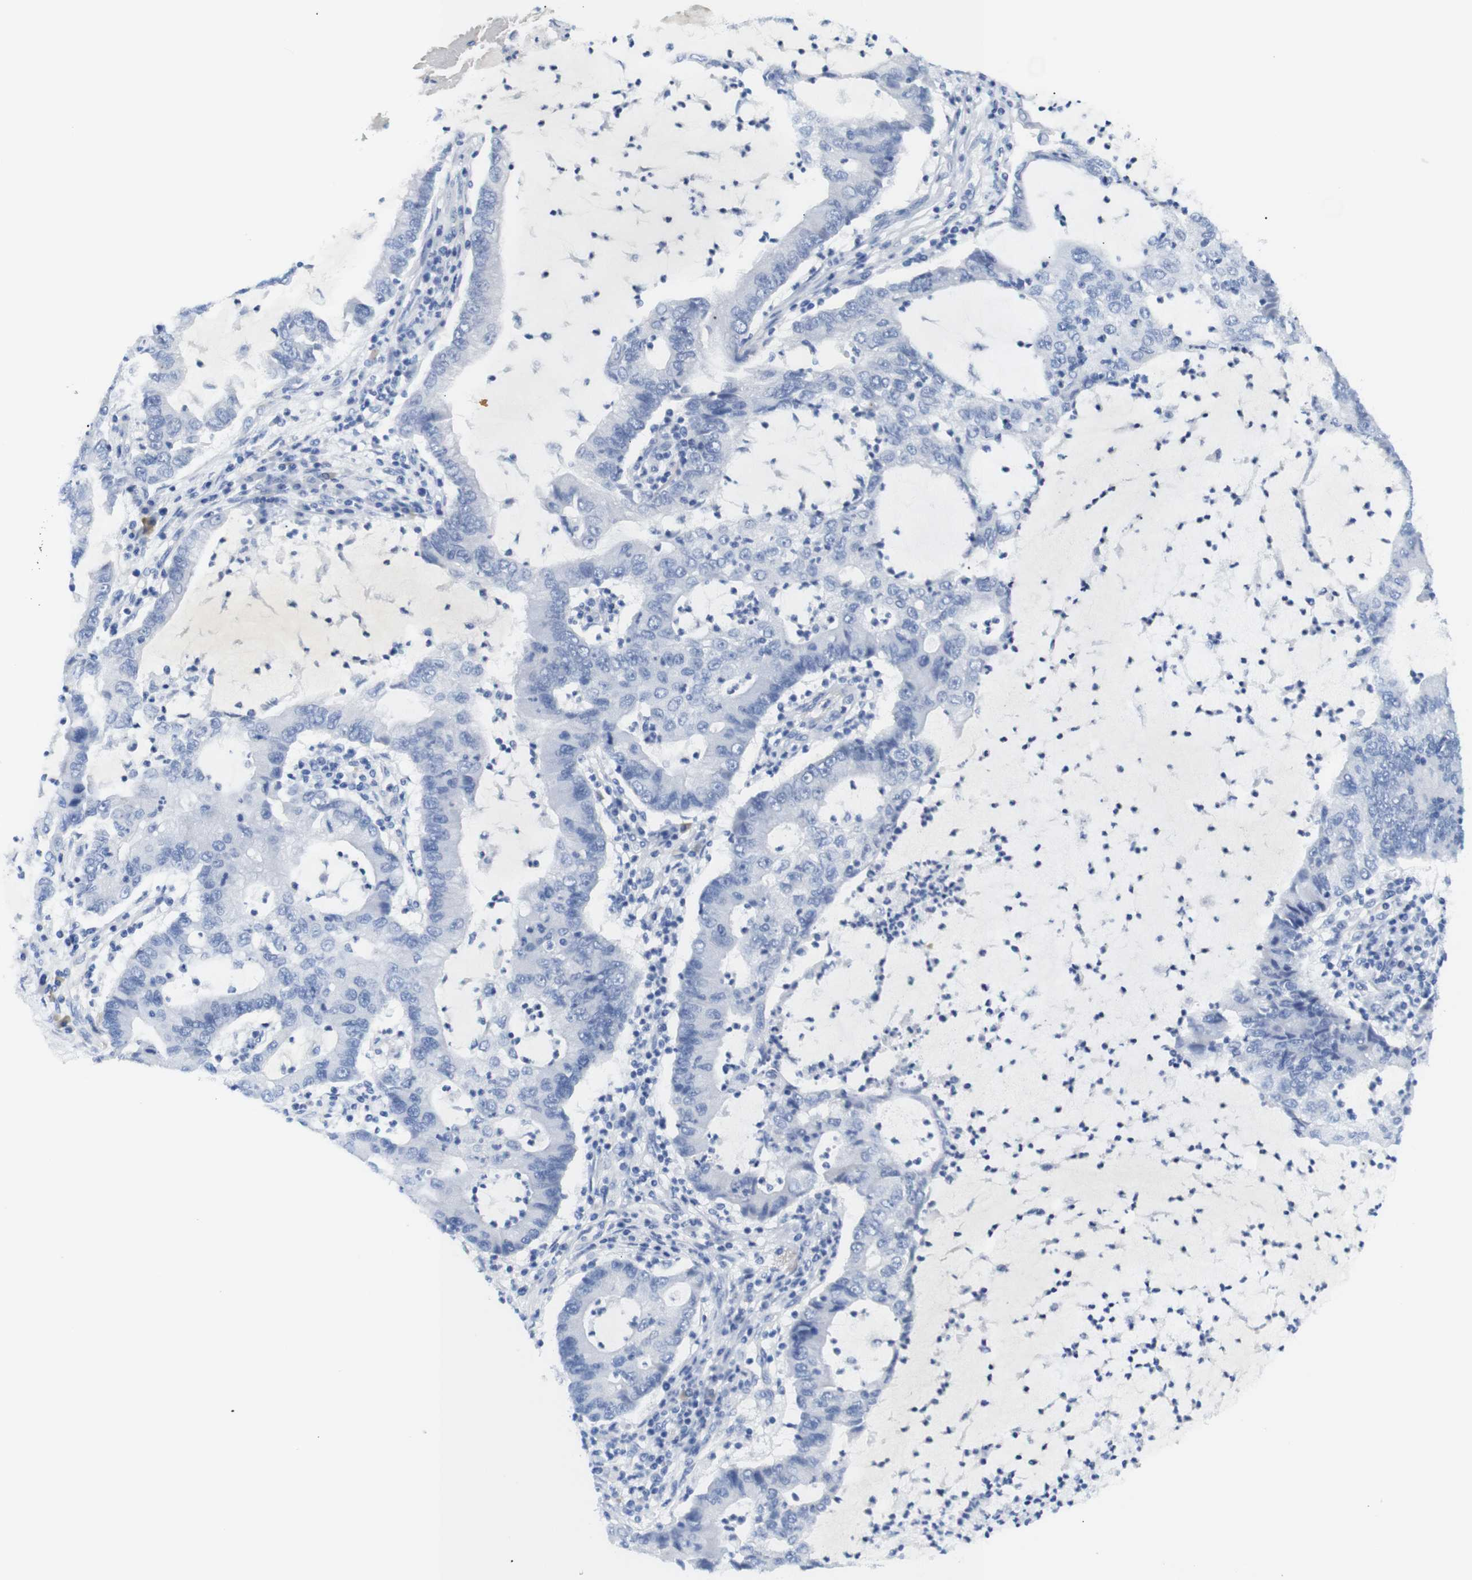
{"staining": {"intensity": "negative", "quantity": "none", "location": "none"}, "tissue": "lung cancer", "cell_type": "Tumor cells", "image_type": "cancer", "snomed": [{"axis": "morphology", "description": "Adenocarcinoma, NOS"}, {"axis": "topography", "description": "Lung"}], "caption": "An image of human lung adenocarcinoma is negative for staining in tumor cells.", "gene": "ERVMER34-1", "patient": {"sex": "female", "age": 51}}